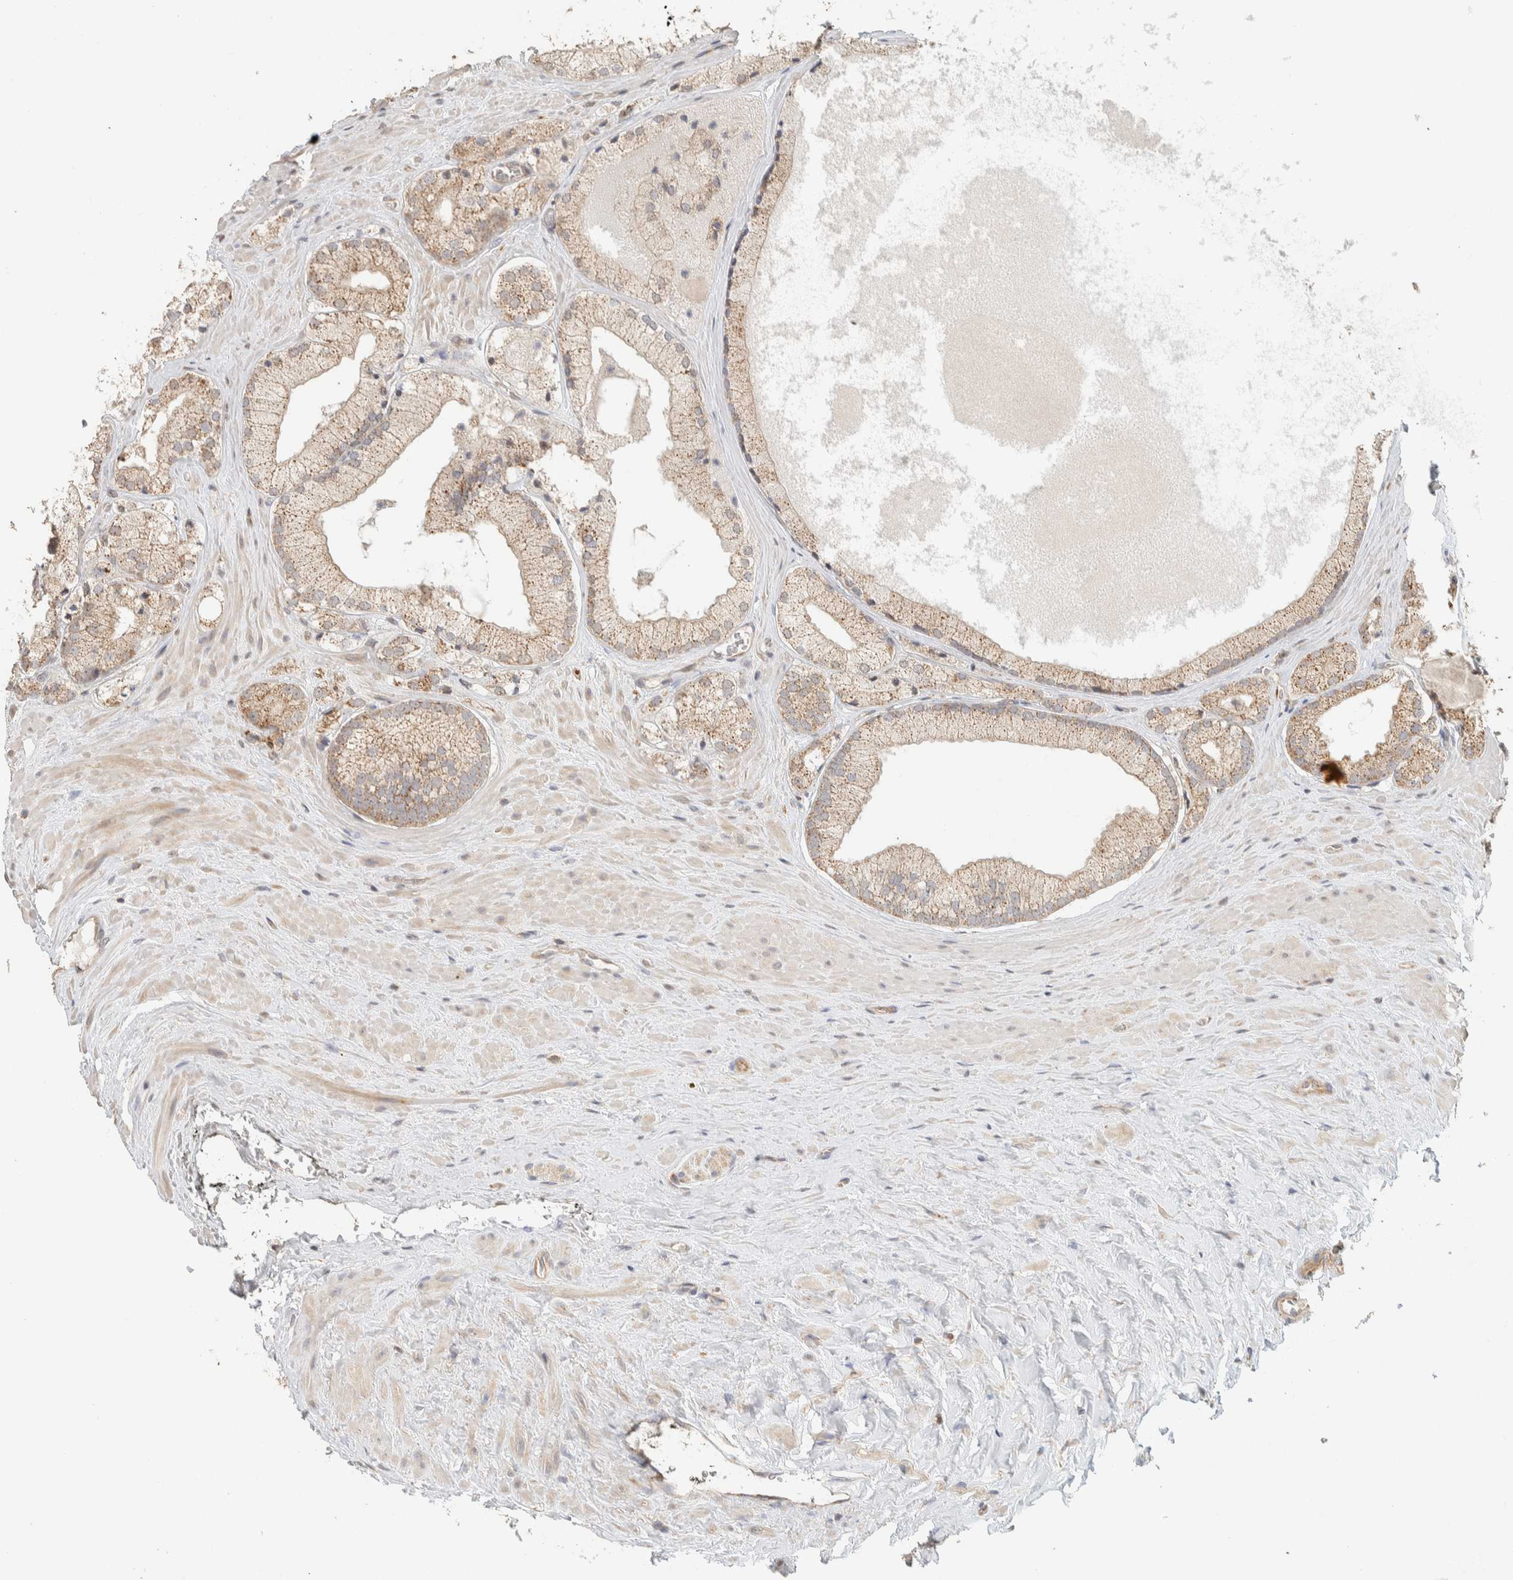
{"staining": {"intensity": "weak", "quantity": ">75%", "location": "cytoplasmic/membranous"}, "tissue": "prostate cancer", "cell_type": "Tumor cells", "image_type": "cancer", "snomed": [{"axis": "morphology", "description": "Adenocarcinoma, Low grade"}, {"axis": "topography", "description": "Prostate"}], "caption": "There is low levels of weak cytoplasmic/membranous expression in tumor cells of prostate adenocarcinoma (low-grade), as demonstrated by immunohistochemical staining (brown color).", "gene": "PDE7B", "patient": {"sex": "male", "age": 65}}